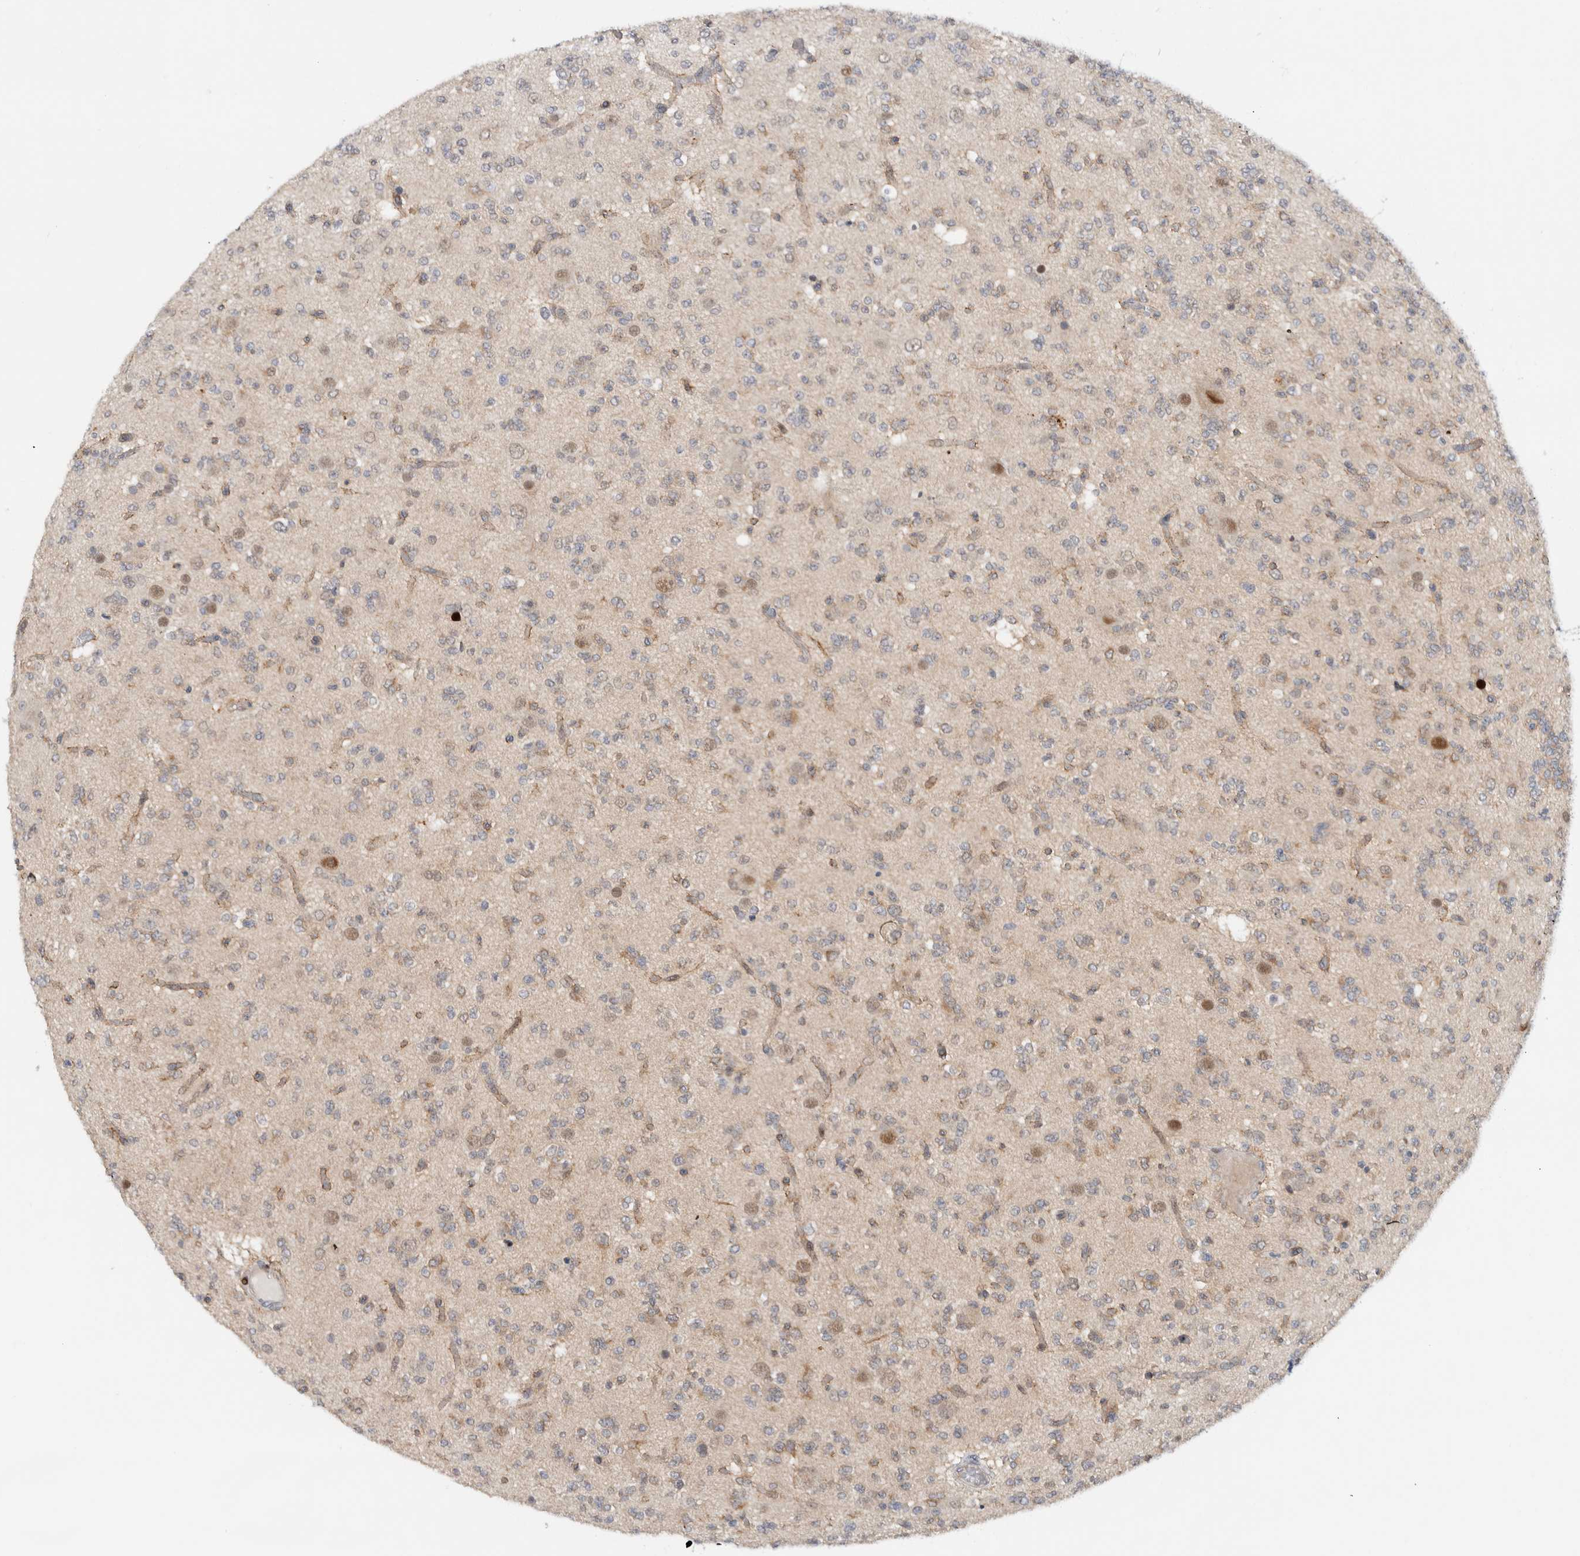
{"staining": {"intensity": "weak", "quantity": "<25%", "location": "cytoplasmic/membranous"}, "tissue": "glioma", "cell_type": "Tumor cells", "image_type": "cancer", "snomed": [{"axis": "morphology", "description": "Glioma, malignant, Low grade"}, {"axis": "topography", "description": "Brain"}], "caption": "This is a micrograph of immunohistochemistry staining of malignant glioma (low-grade), which shows no staining in tumor cells.", "gene": "NCR3LG1", "patient": {"sex": "male", "age": 38}}